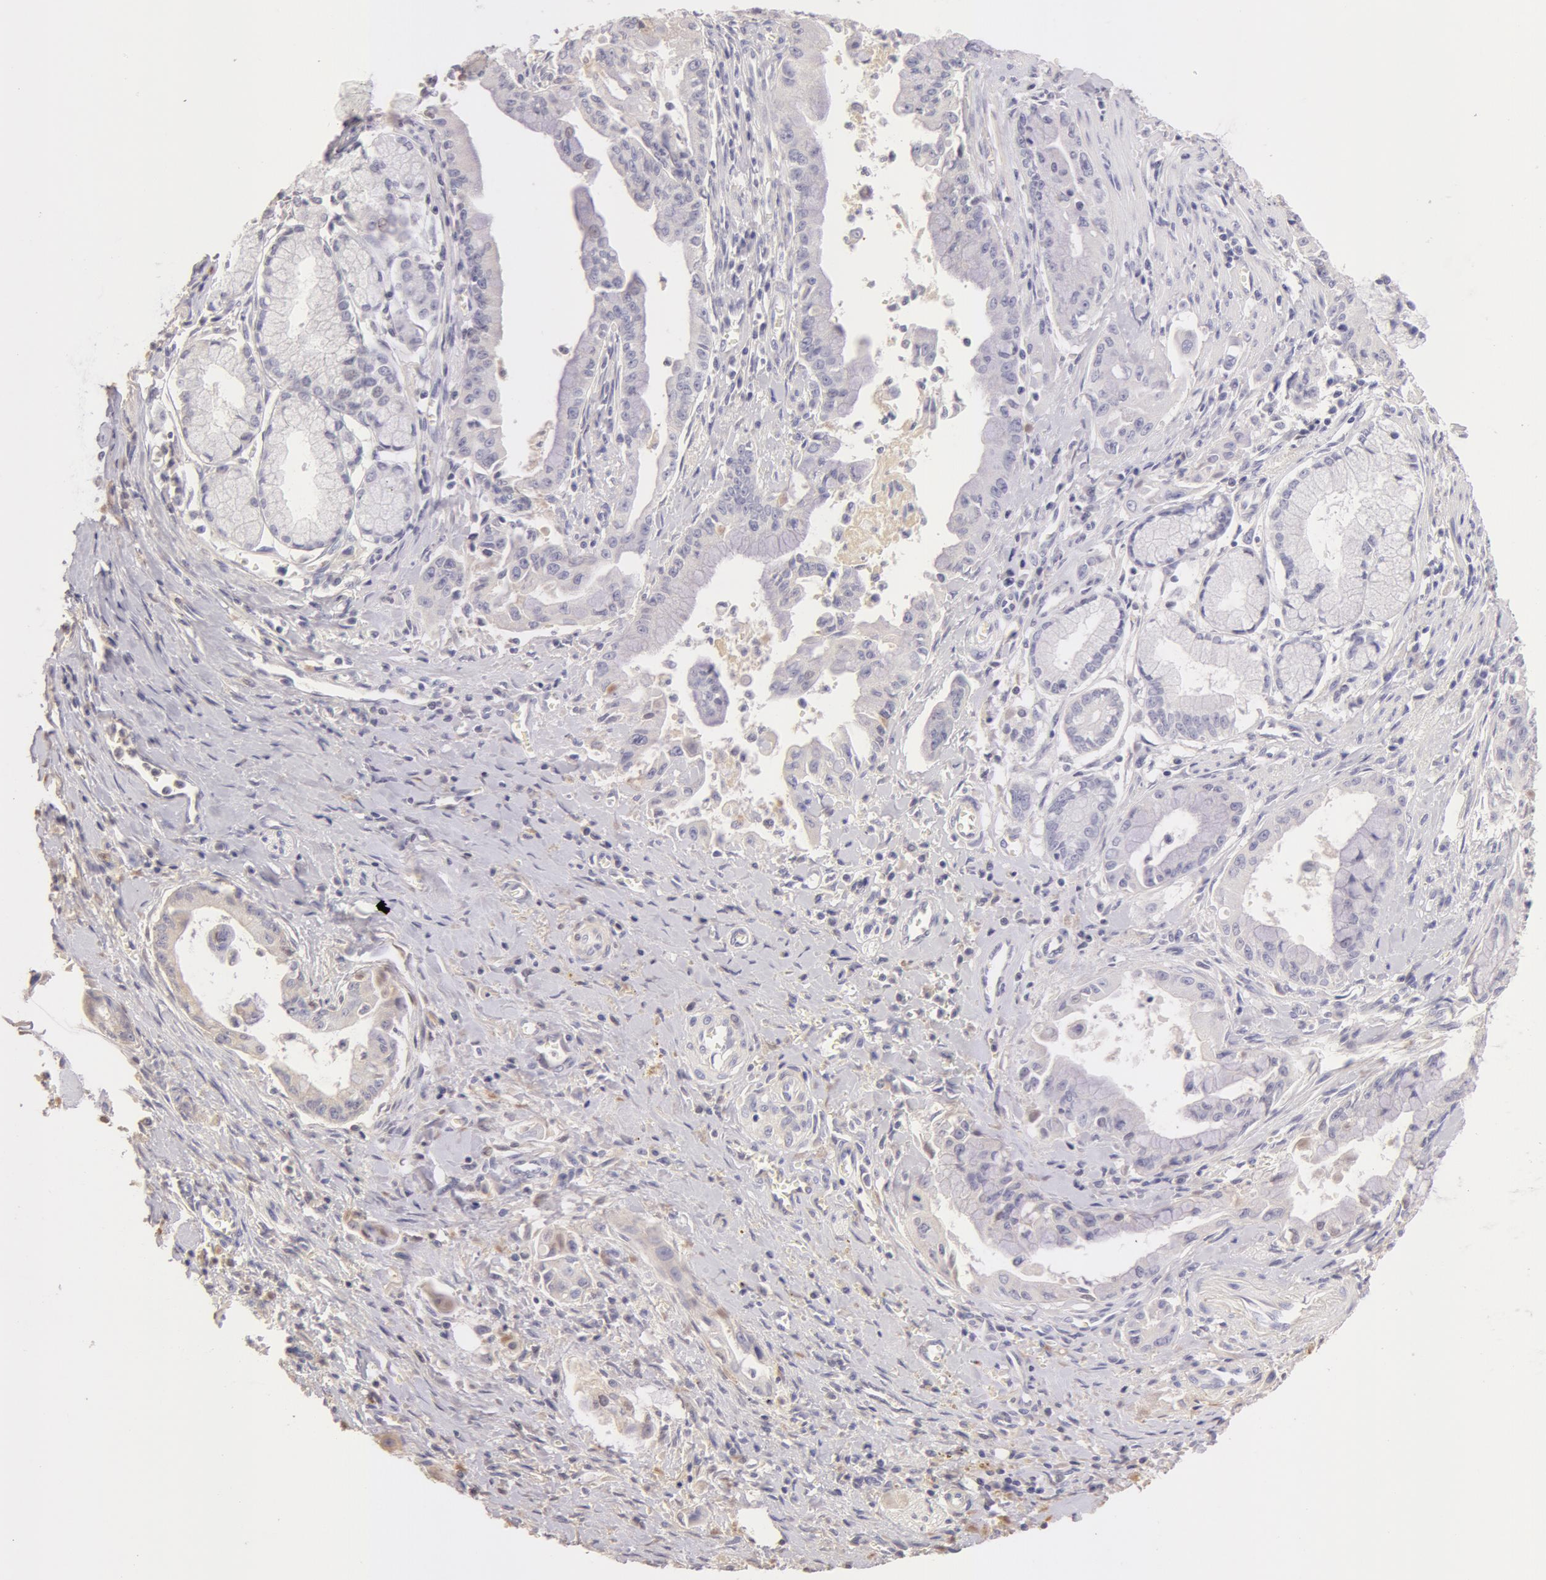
{"staining": {"intensity": "negative", "quantity": "none", "location": "none"}, "tissue": "pancreatic cancer", "cell_type": "Tumor cells", "image_type": "cancer", "snomed": [{"axis": "morphology", "description": "Adenocarcinoma, NOS"}, {"axis": "topography", "description": "Pancreas"}], "caption": "The micrograph reveals no significant positivity in tumor cells of pancreatic cancer. Nuclei are stained in blue.", "gene": "AHSG", "patient": {"sex": "male", "age": 59}}